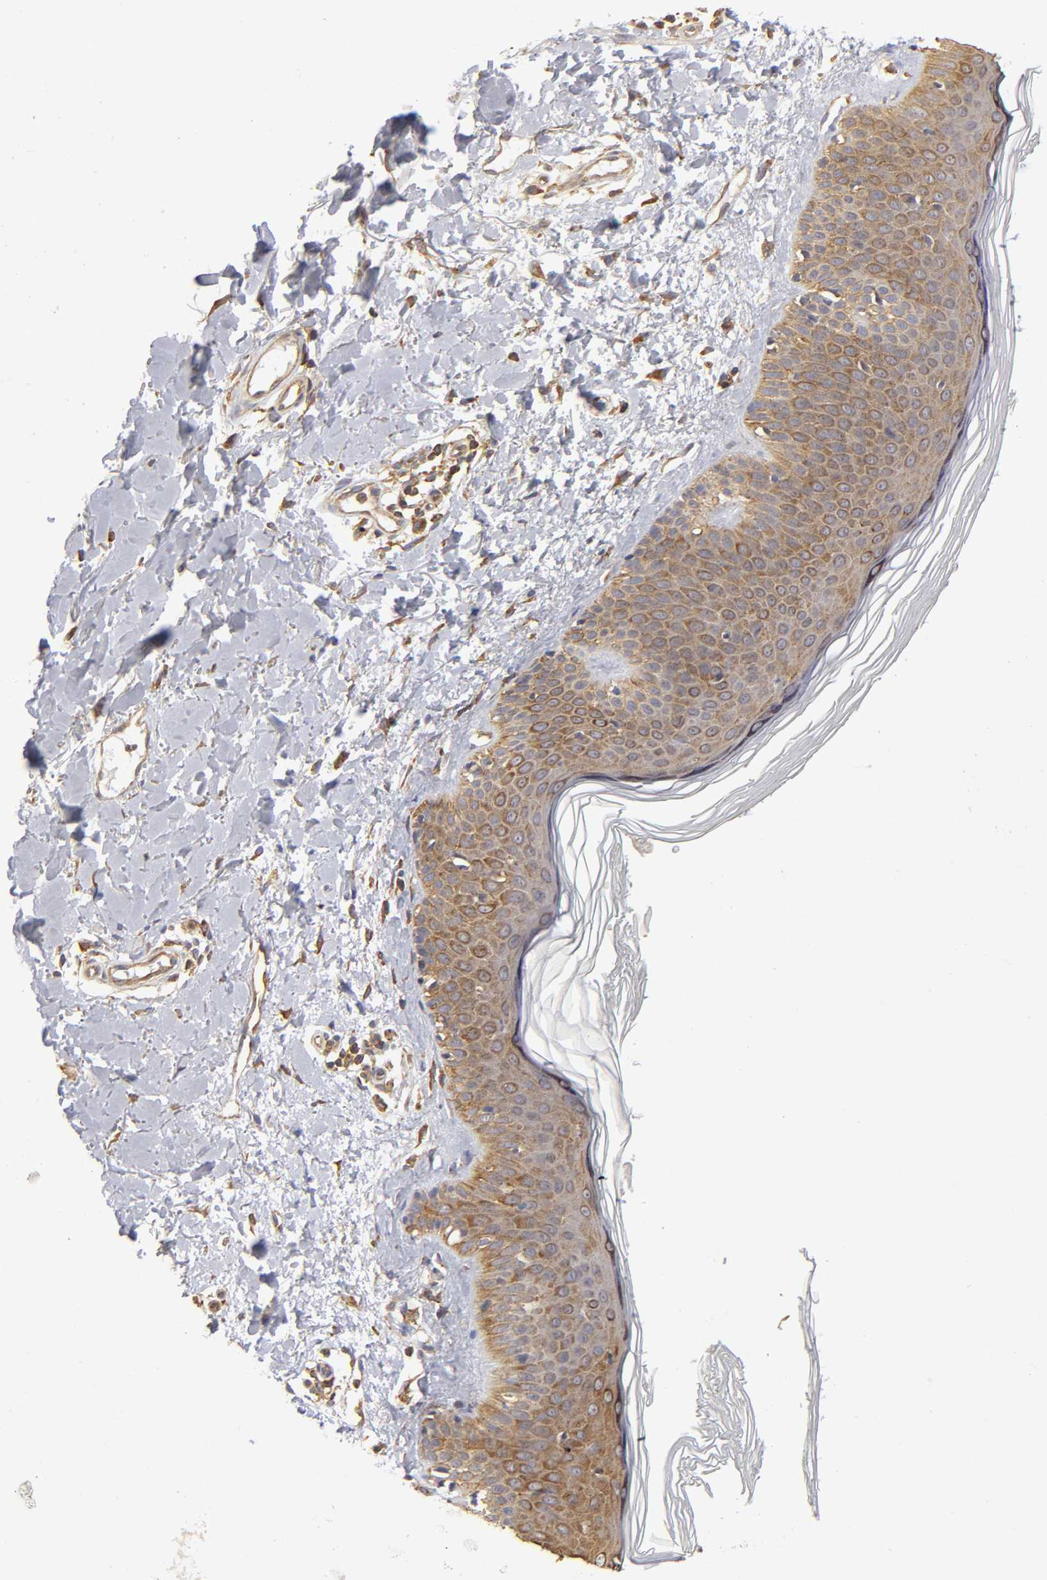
{"staining": {"intensity": "moderate", "quantity": ">75%", "location": "cytoplasmic/membranous"}, "tissue": "skin", "cell_type": "Fibroblasts", "image_type": "normal", "snomed": [{"axis": "morphology", "description": "Normal tissue, NOS"}, {"axis": "topography", "description": "Skin"}], "caption": "Protein staining of benign skin demonstrates moderate cytoplasmic/membranous positivity in approximately >75% of fibroblasts.", "gene": "RPL14", "patient": {"sex": "female", "age": 56}}